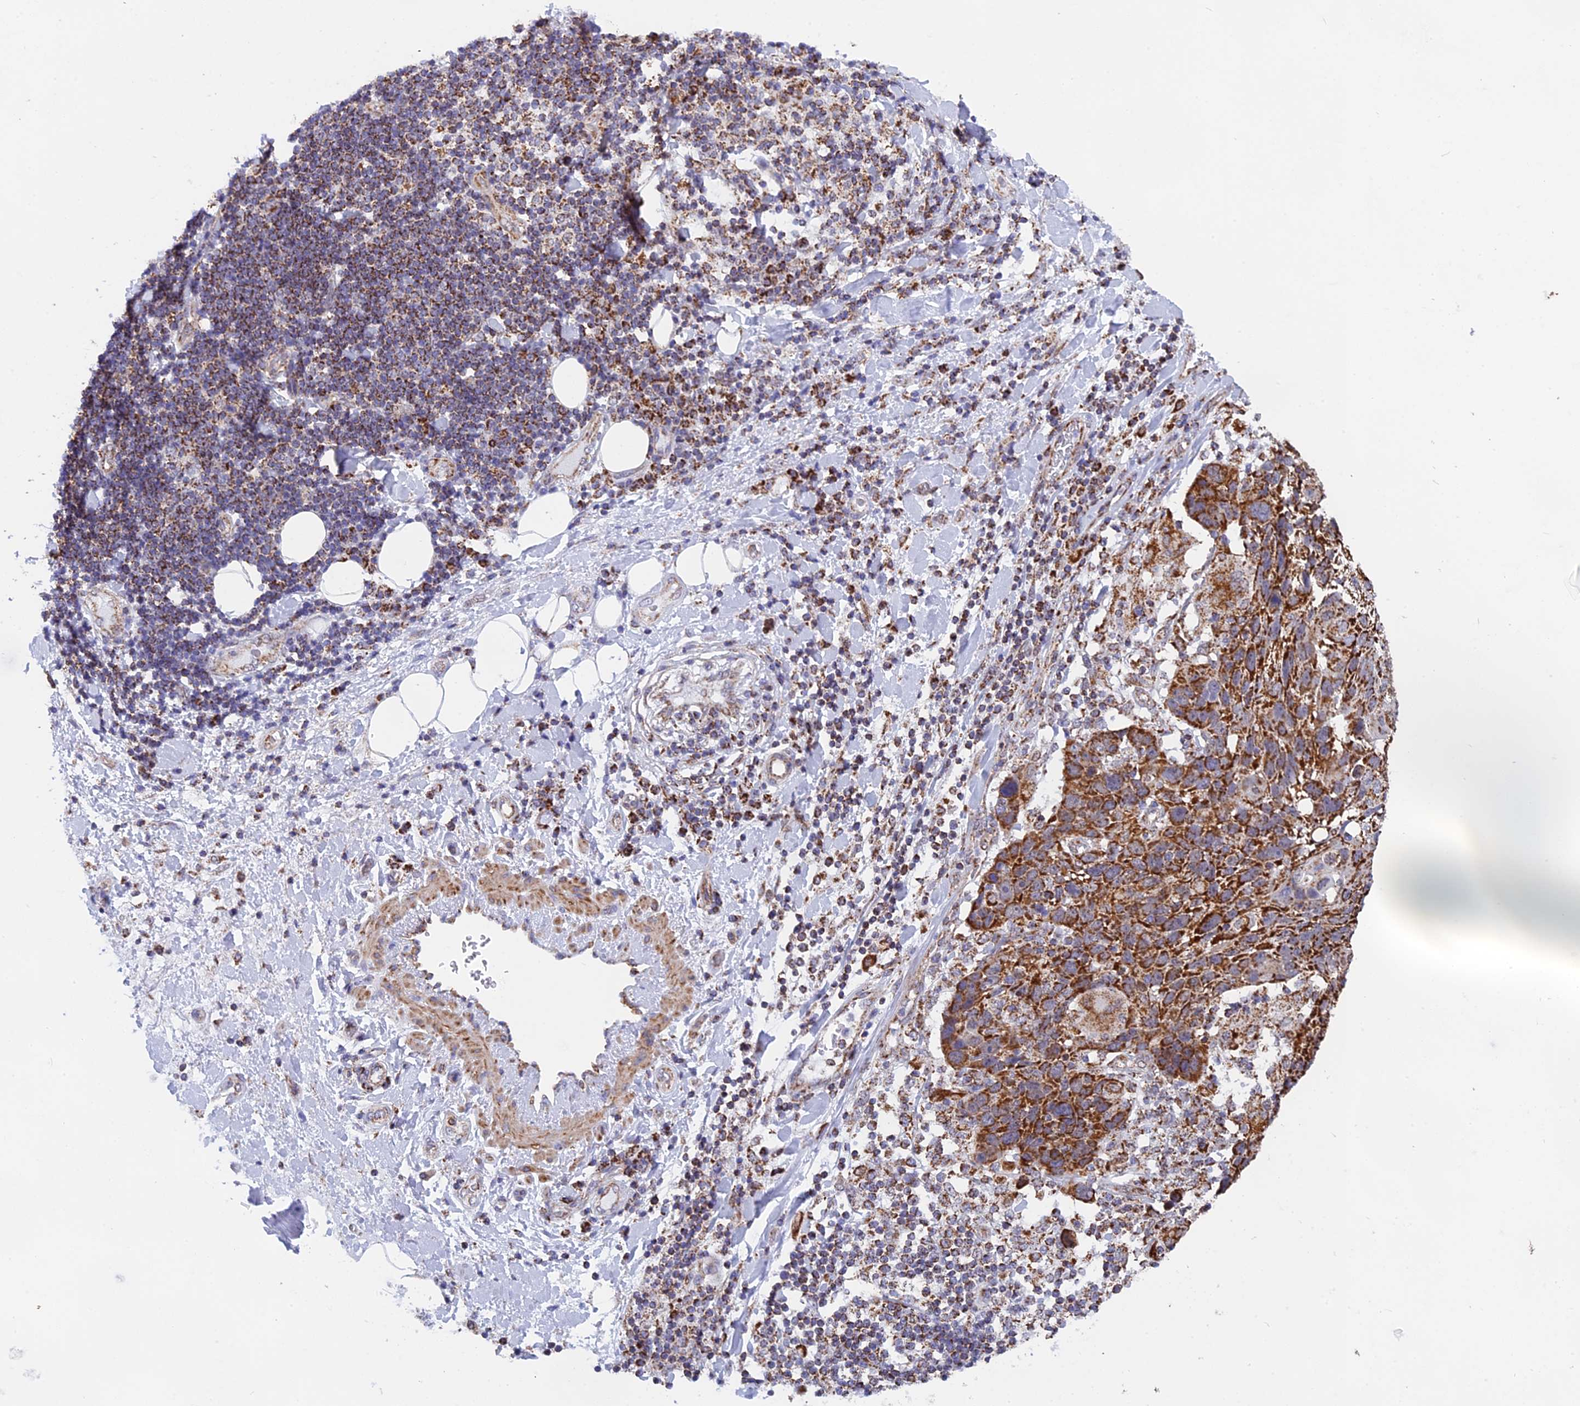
{"staining": {"intensity": "weak", "quantity": "25%-75%", "location": "cytoplasmic/membranous"}, "tissue": "adipose tissue", "cell_type": "Adipocytes", "image_type": "normal", "snomed": [{"axis": "morphology", "description": "Normal tissue, NOS"}, {"axis": "morphology", "description": "Squamous cell carcinoma, NOS"}, {"axis": "topography", "description": "Lymph node"}, {"axis": "topography", "description": "Bronchus"}, {"axis": "topography", "description": "Lung"}], "caption": "Normal adipose tissue displays weak cytoplasmic/membranous expression in approximately 25%-75% of adipocytes, visualized by immunohistochemistry.", "gene": "CDC16", "patient": {"sex": "male", "age": 66}}